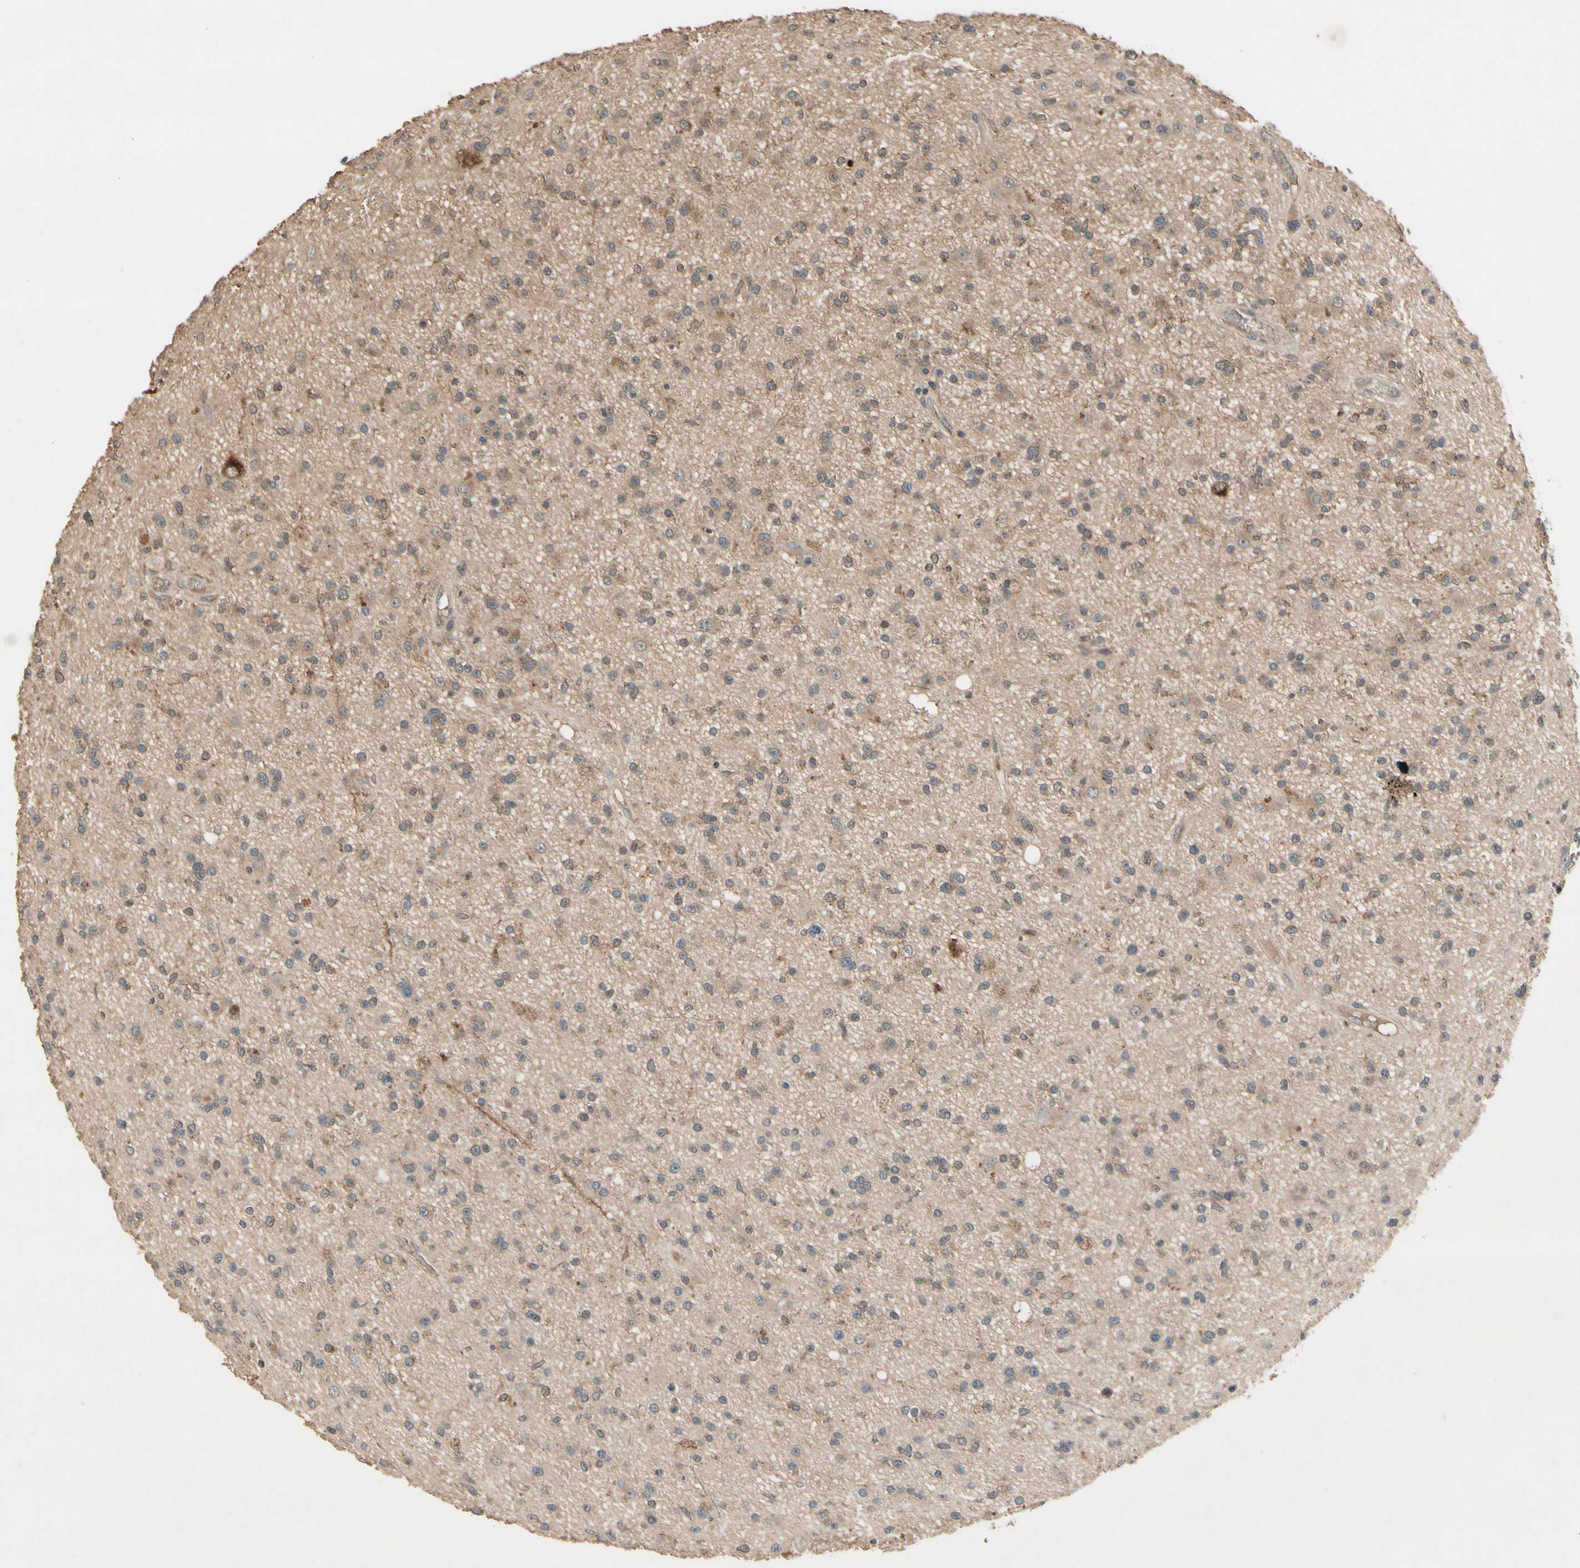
{"staining": {"intensity": "negative", "quantity": "none", "location": "none"}, "tissue": "glioma", "cell_type": "Tumor cells", "image_type": "cancer", "snomed": [{"axis": "morphology", "description": "Glioma, malignant, High grade"}, {"axis": "topography", "description": "Brain"}], "caption": "This is an immunohistochemistry (IHC) histopathology image of human glioma. There is no expression in tumor cells.", "gene": "NSF", "patient": {"sex": "male", "age": 33}}